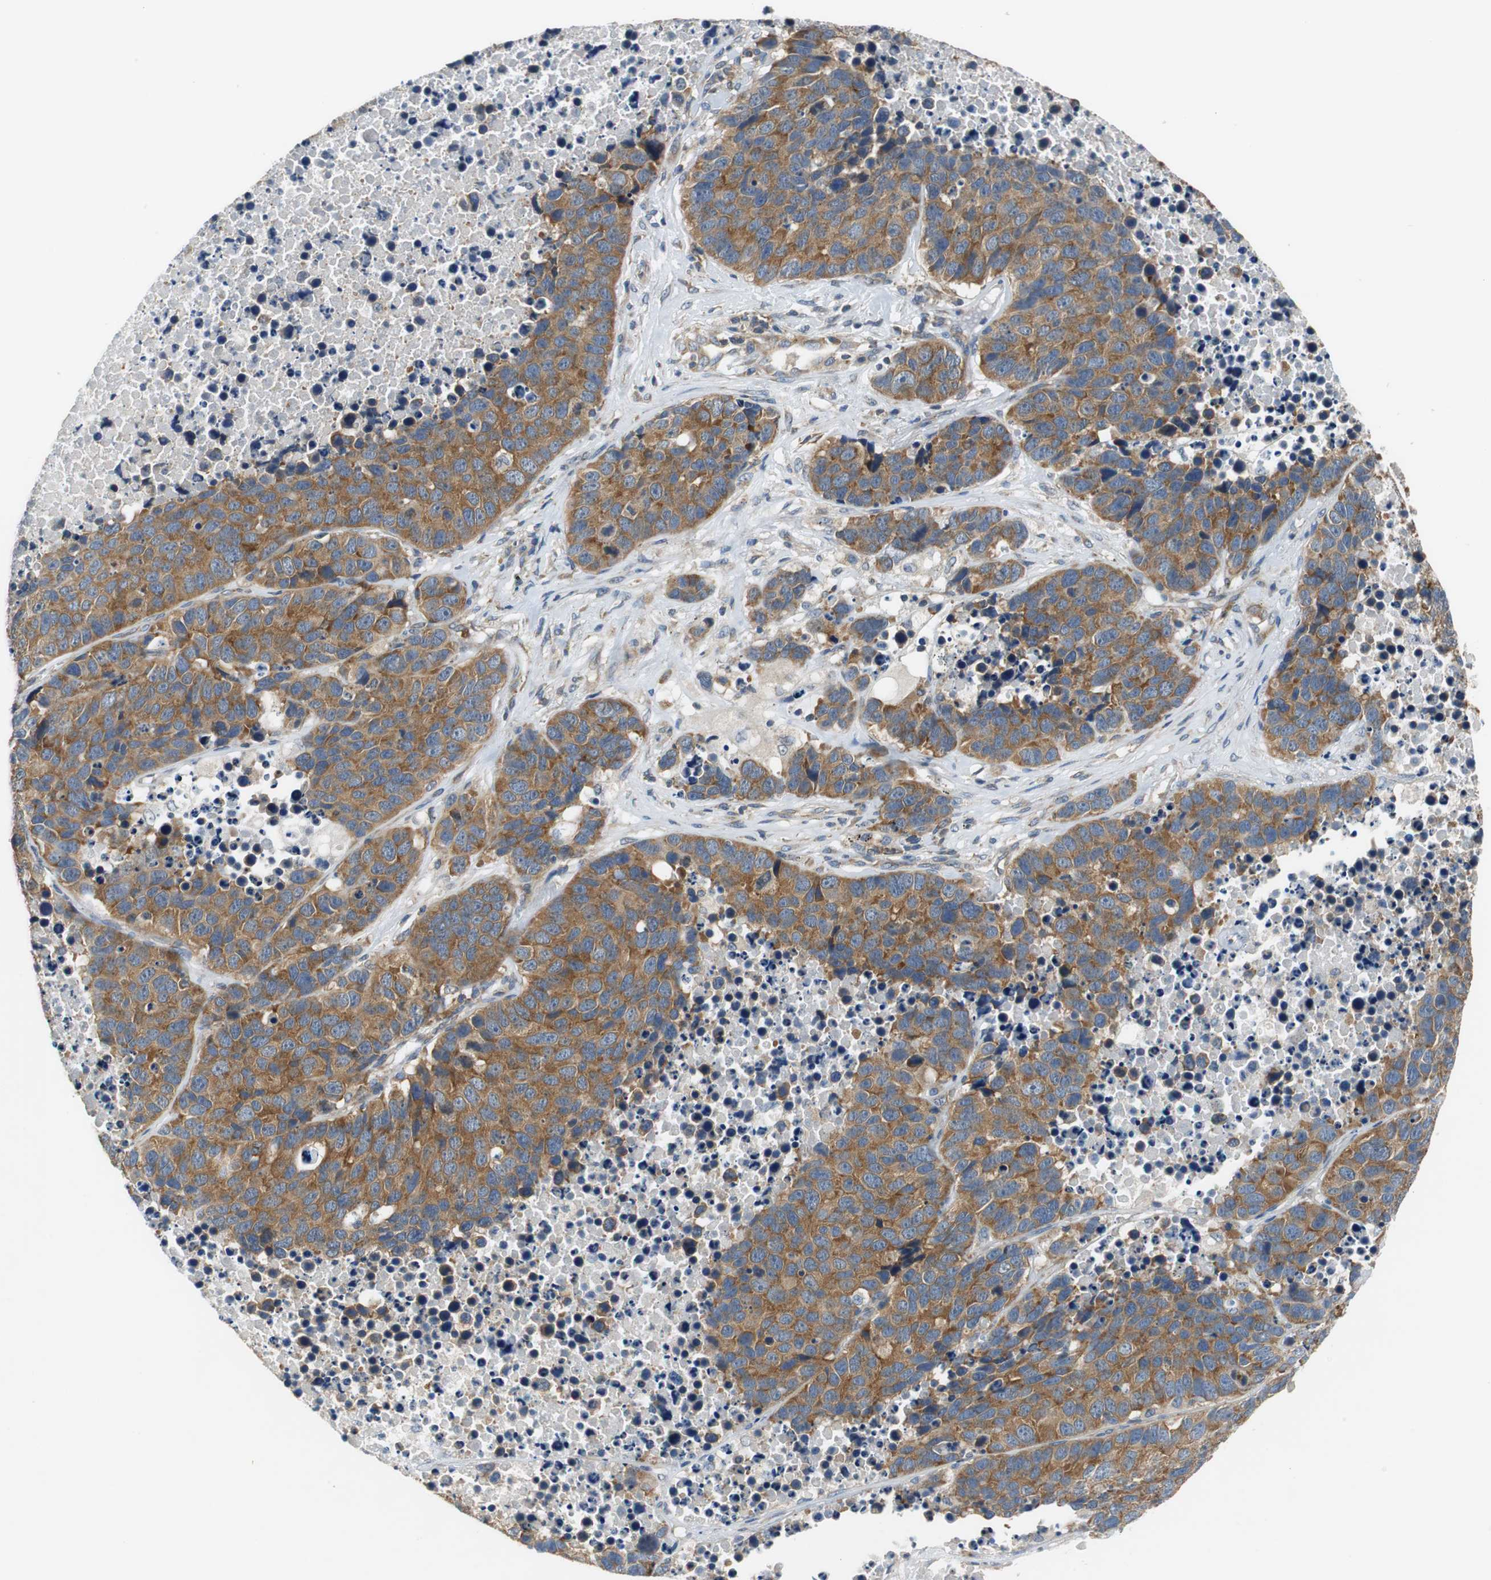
{"staining": {"intensity": "moderate", "quantity": ">75%", "location": "cytoplasmic/membranous"}, "tissue": "carcinoid", "cell_type": "Tumor cells", "image_type": "cancer", "snomed": [{"axis": "morphology", "description": "Carcinoid, malignant, NOS"}, {"axis": "topography", "description": "Lung"}], "caption": "Human carcinoid (malignant) stained with a protein marker reveals moderate staining in tumor cells.", "gene": "CNOT3", "patient": {"sex": "male", "age": 60}}